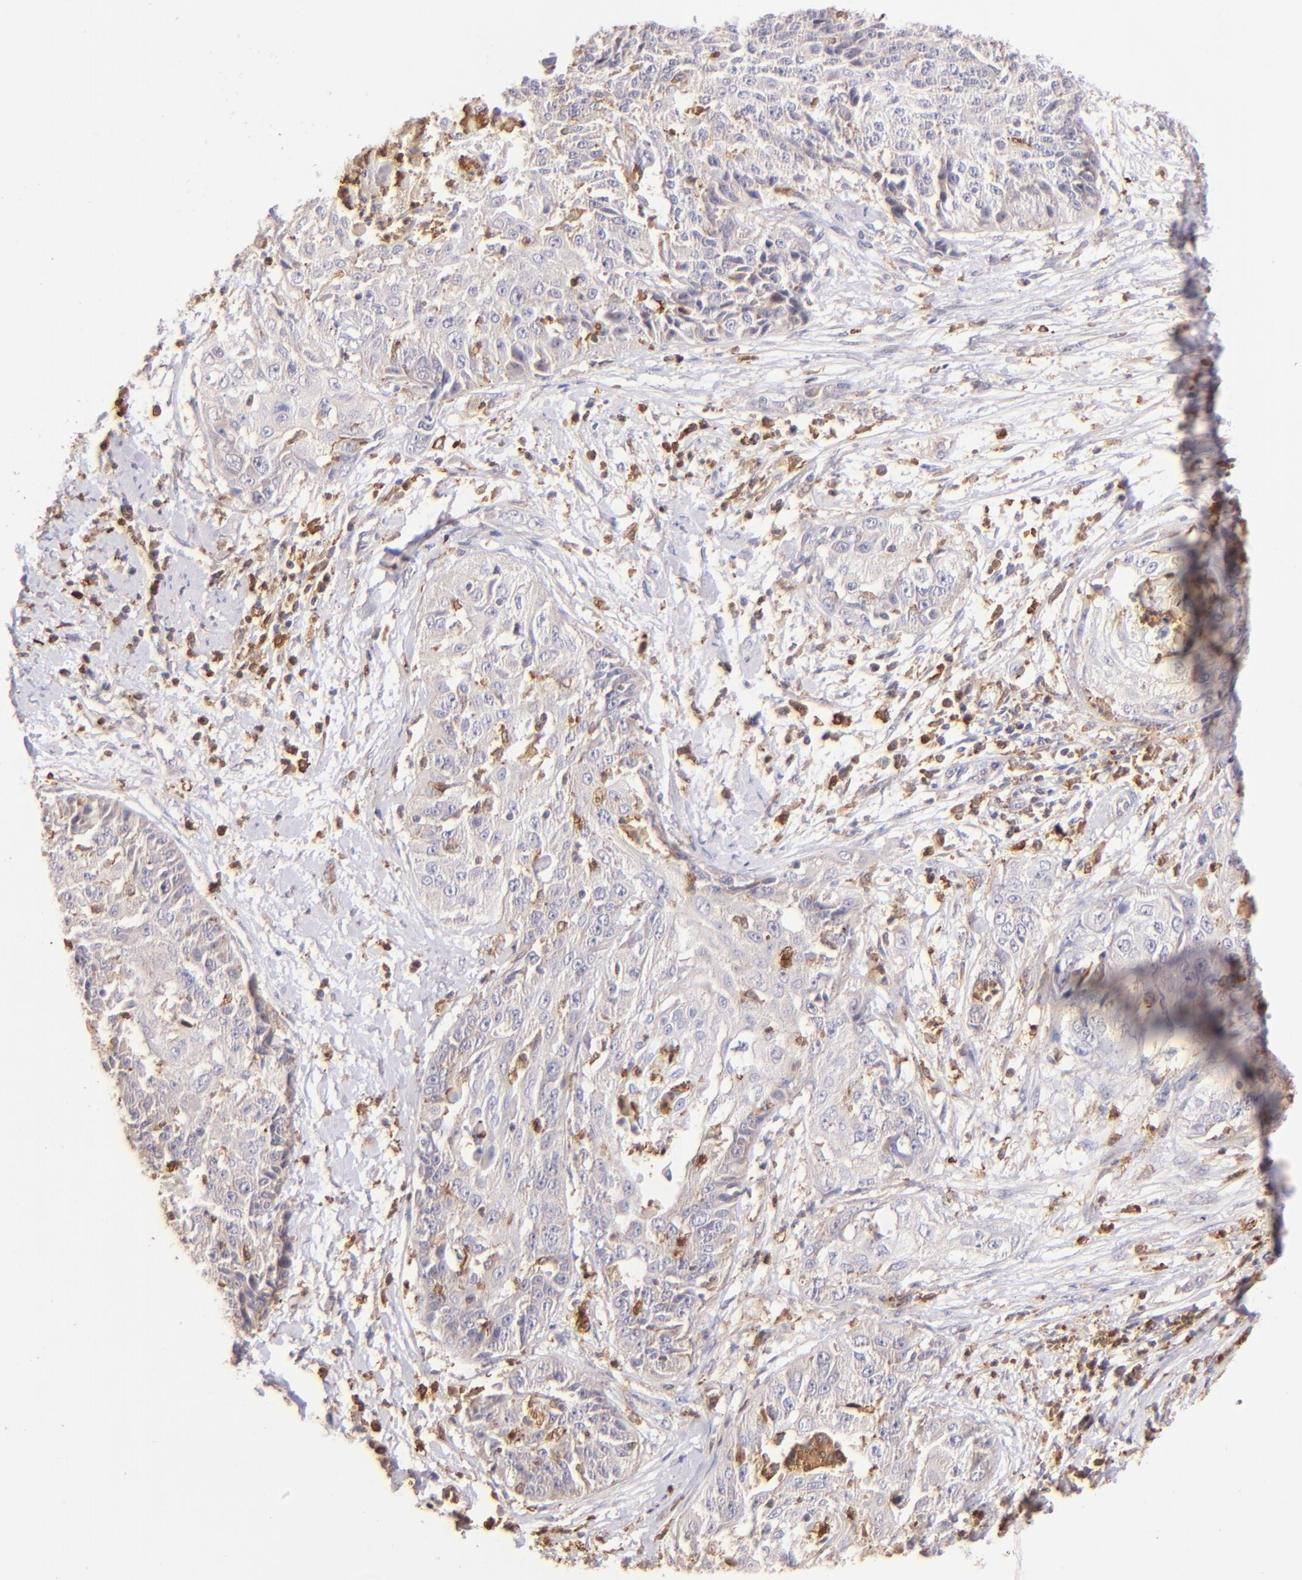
{"staining": {"intensity": "negative", "quantity": "none", "location": "none"}, "tissue": "cervical cancer", "cell_type": "Tumor cells", "image_type": "cancer", "snomed": [{"axis": "morphology", "description": "Squamous cell carcinoma, NOS"}, {"axis": "topography", "description": "Cervix"}], "caption": "The photomicrograph displays no significant staining in tumor cells of cervical cancer.", "gene": "BTK", "patient": {"sex": "female", "age": 64}}